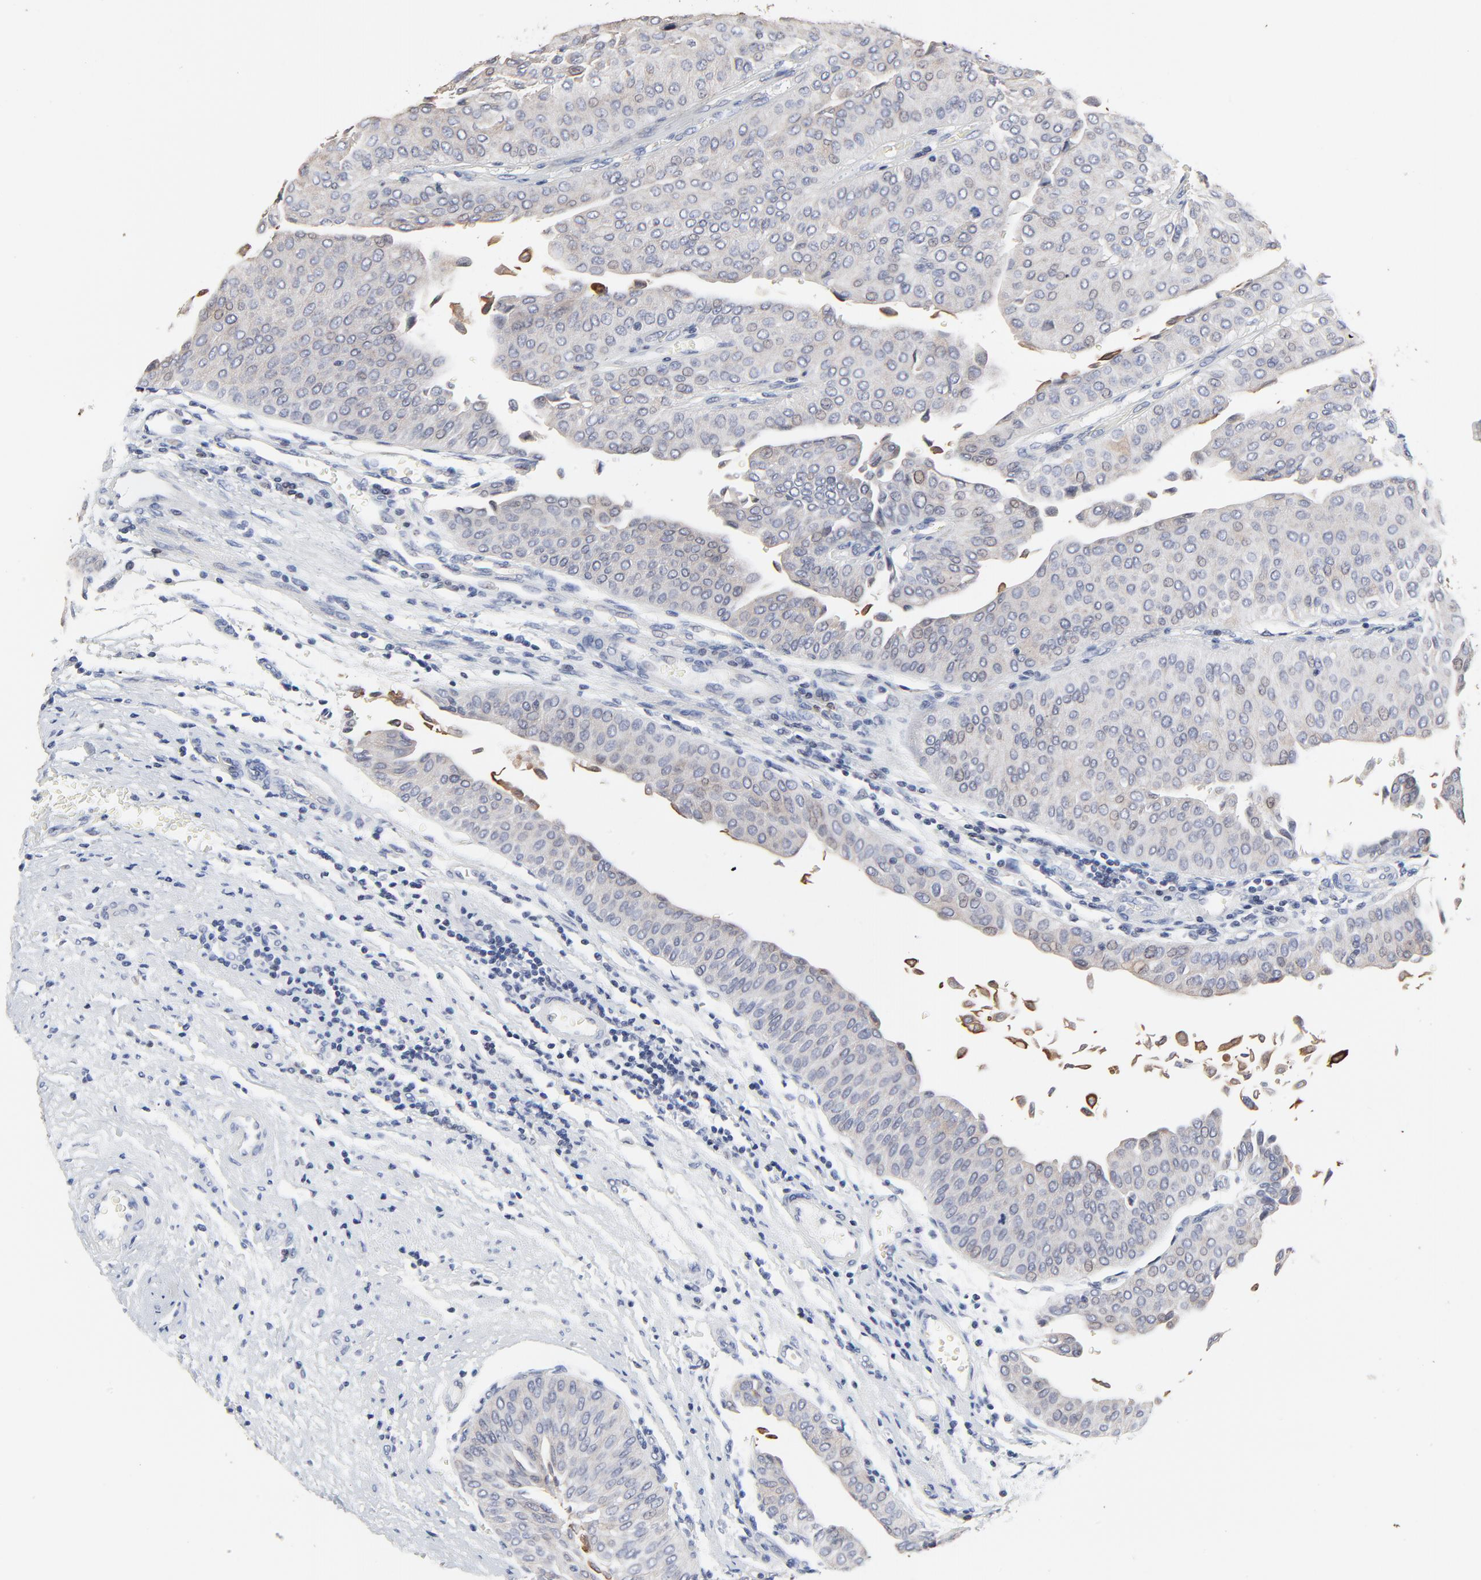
{"staining": {"intensity": "negative", "quantity": "none", "location": "none"}, "tissue": "urothelial cancer", "cell_type": "Tumor cells", "image_type": "cancer", "snomed": [{"axis": "morphology", "description": "Urothelial carcinoma, Low grade"}, {"axis": "topography", "description": "Urinary bladder"}], "caption": "A micrograph of human urothelial cancer is negative for staining in tumor cells.", "gene": "LNX1", "patient": {"sex": "male", "age": 64}}